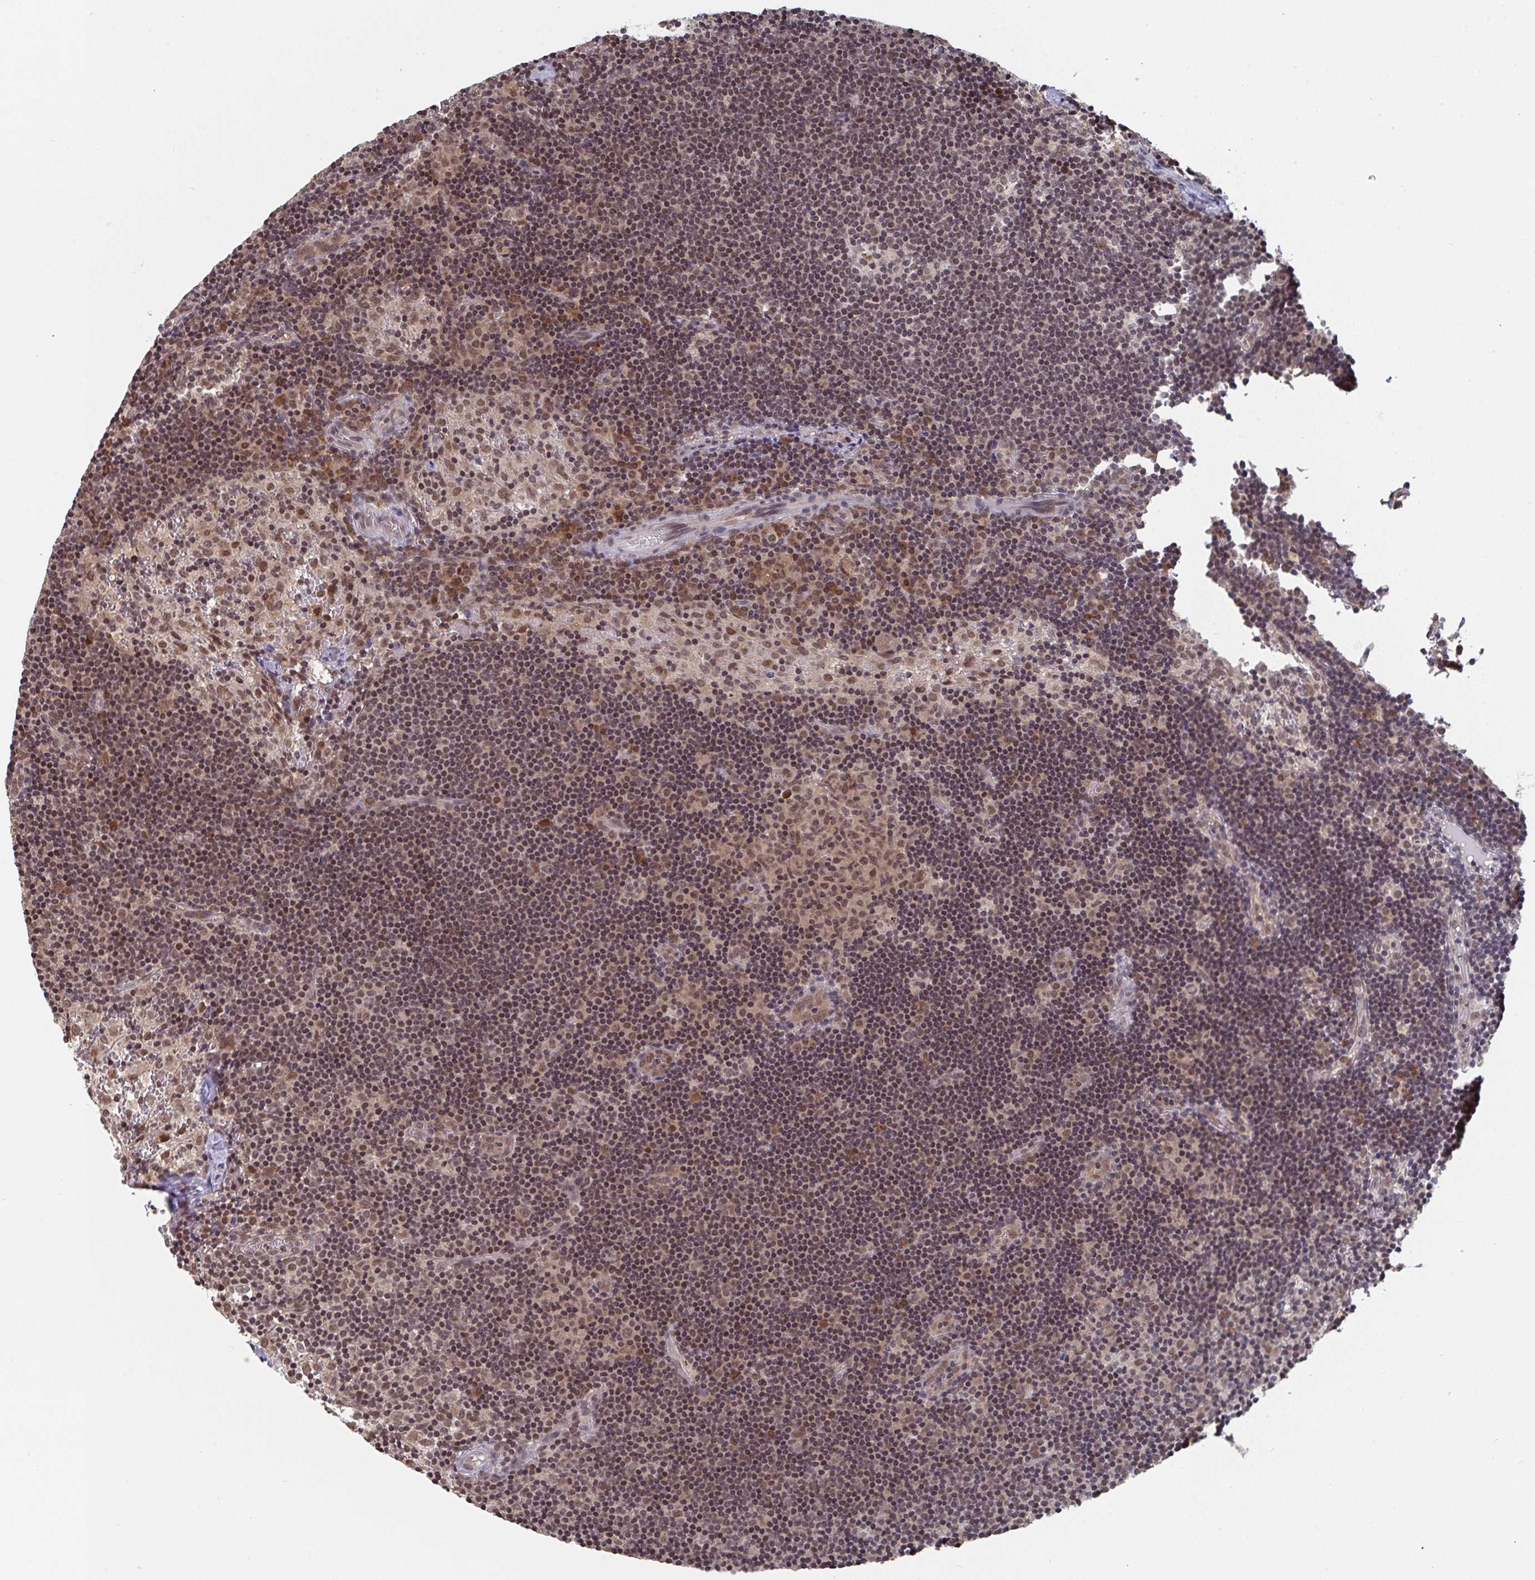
{"staining": {"intensity": "moderate", "quantity": ">75%", "location": "nuclear"}, "tissue": "lymph node", "cell_type": "Germinal center cells", "image_type": "normal", "snomed": [{"axis": "morphology", "description": "Normal tissue, NOS"}, {"axis": "topography", "description": "Lymph node"}], "caption": "Immunohistochemistry (IHC) photomicrograph of unremarkable lymph node: human lymph node stained using IHC displays medium levels of moderate protein expression localized specifically in the nuclear of germinal center cells, appearing as a nuclear brown color.", "gene": "JMJD1C", "patient": {"sex": "female", "age": 45}}